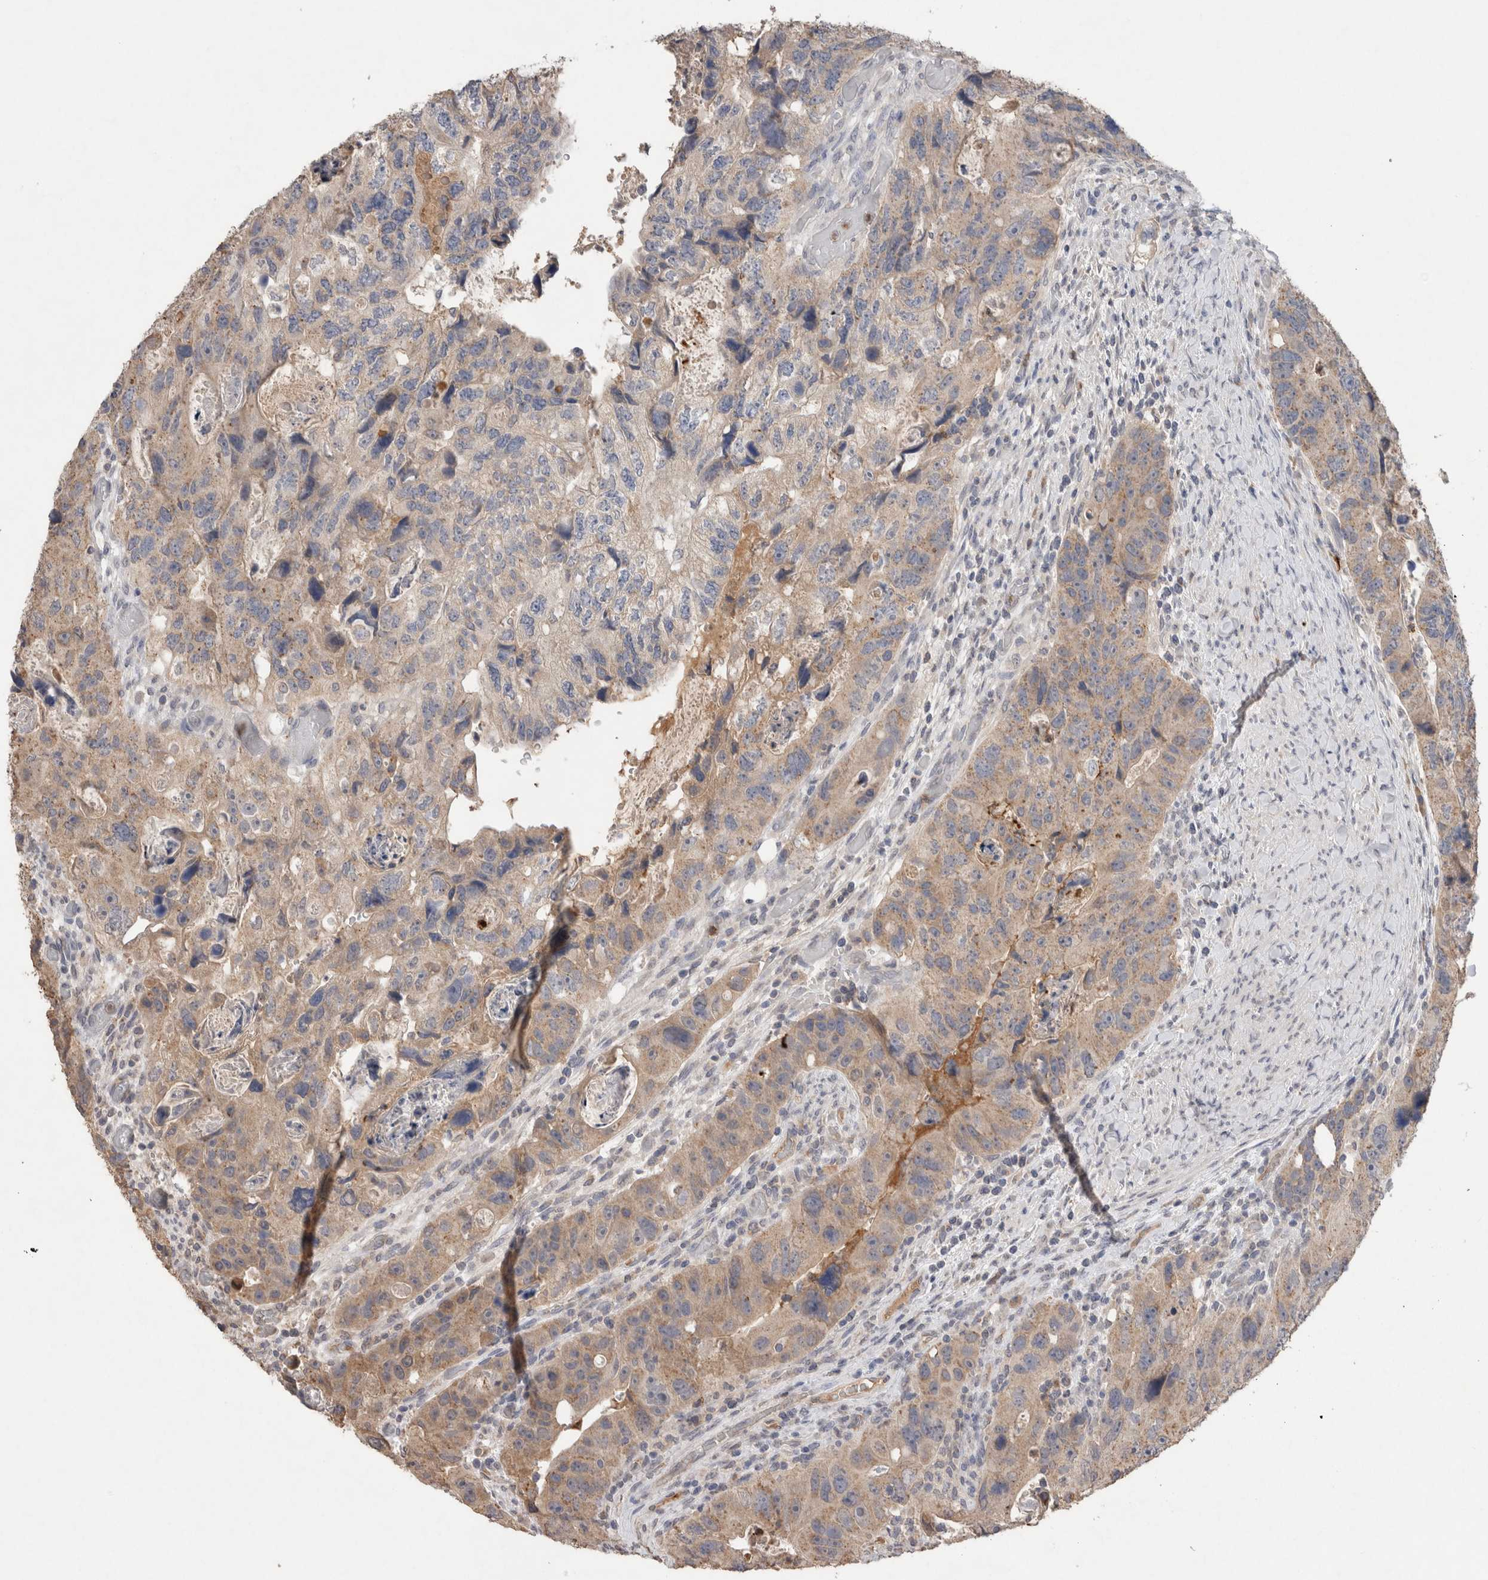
{"staining": {"intensity": "weak", "quantity": ">75%", "location": "cytoplasmic/membranous"}, "tissue": "colorectal cancer", "cell_type": "Tumor cells", "image_type": "cancer", "snomed": [{"axis": "morphology", "description": "Adenocarcinoma, NOS"}, {"axis": "topography", "description": "Rectum"}], "caption": "DAB immunohistochemical staining of colorectal cancer (adenocarcinoma) reveals weak cytoplasmic/membranous protein staining in approximately >75% of tumor cells.", "gene": "FABP7", "patient": {"sex": "male", "age": 59}}